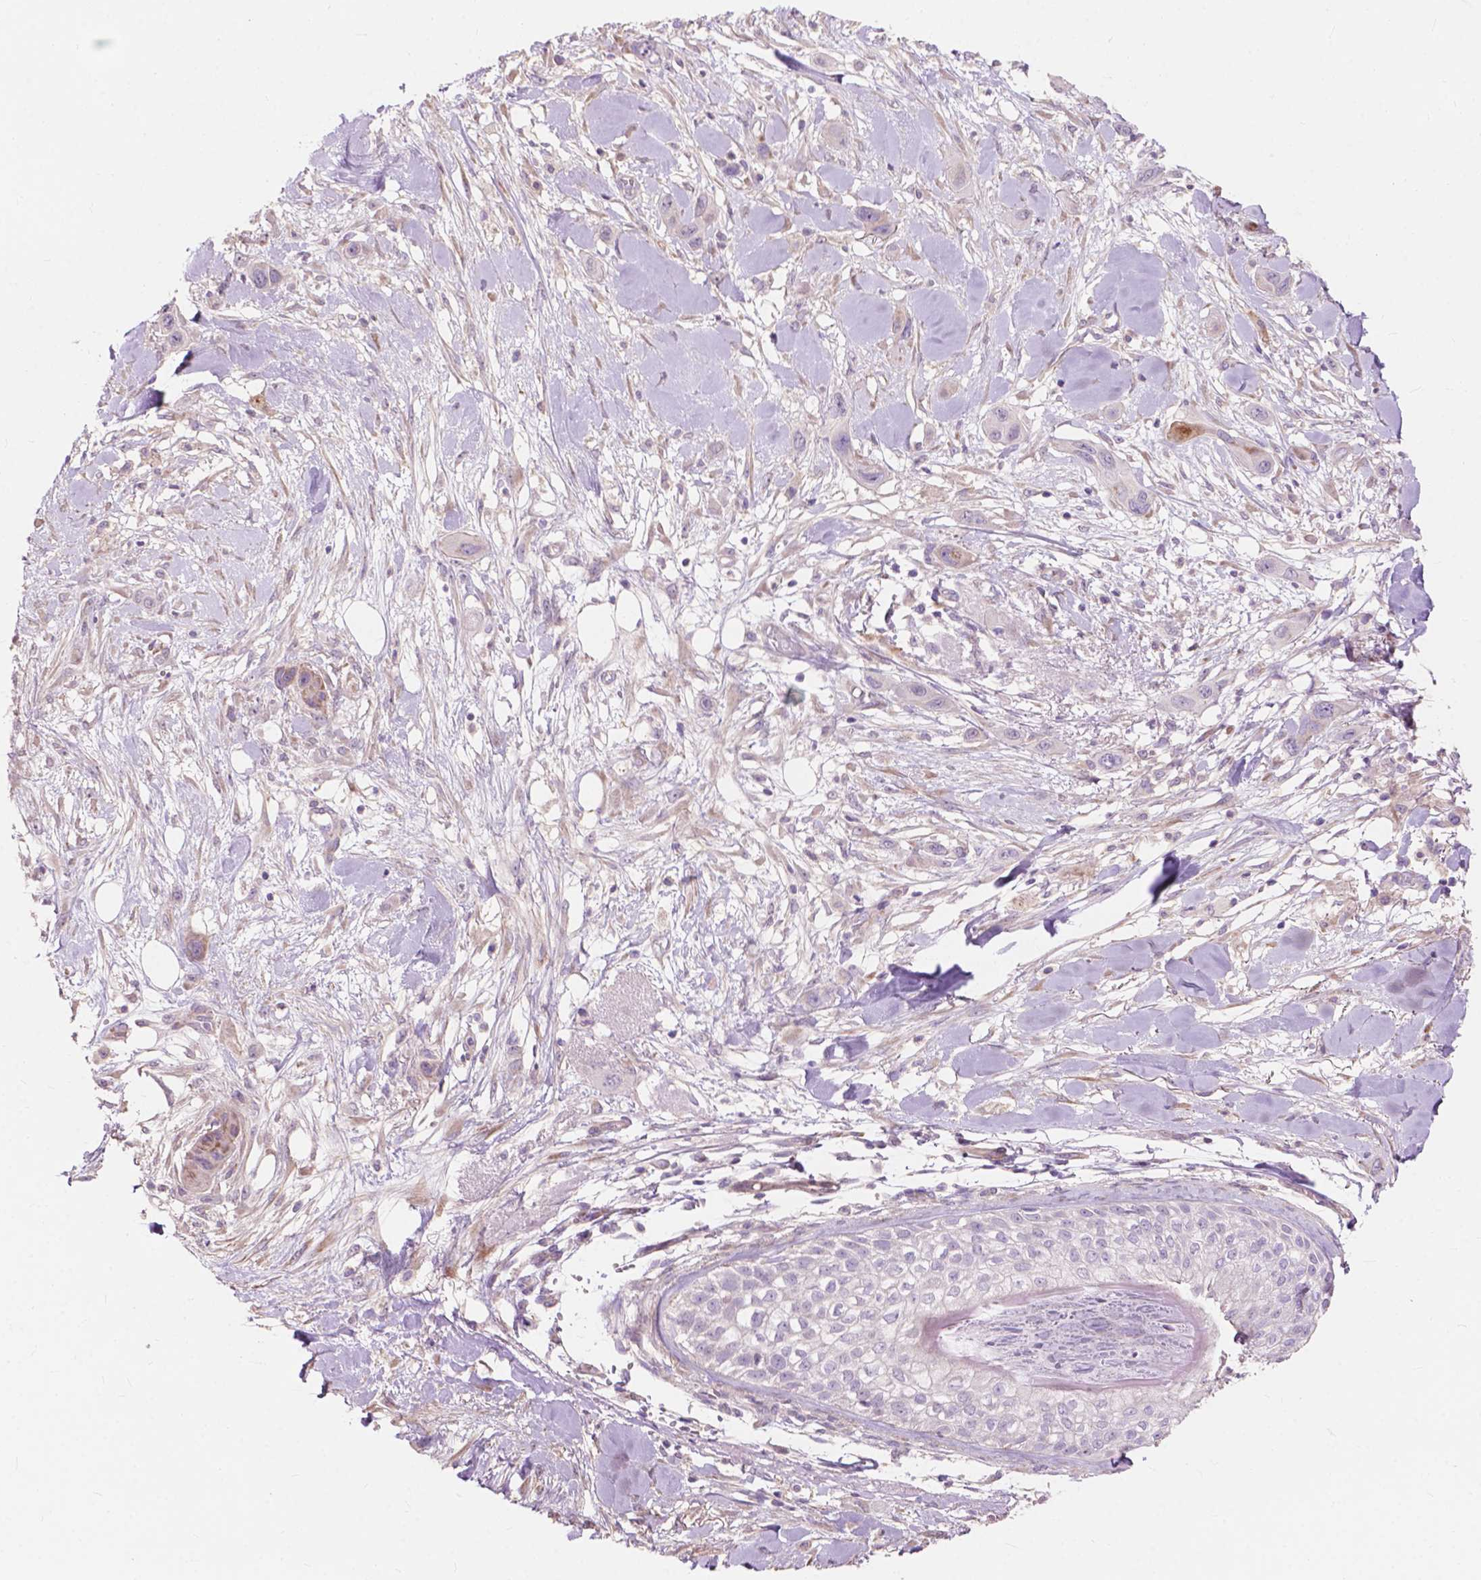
{"staining": {"intensity": "negative", "quantity": "none", "location": "none"}, "tissue": "skin cancer", "cell_type": "Tumor cells", "image_type": "cancer", "snomed": [{"axis": "morphology", "description": "Squamous cell carcinoma, NOS"}, {"axis": "topography", "description": "Skin"}], "caption": "IHC of human squamous cell carcinoma (skin) displays no expression in tumor cells.", "gene": "FNIP1", "patient": {"sex": "male", "age": 79}}